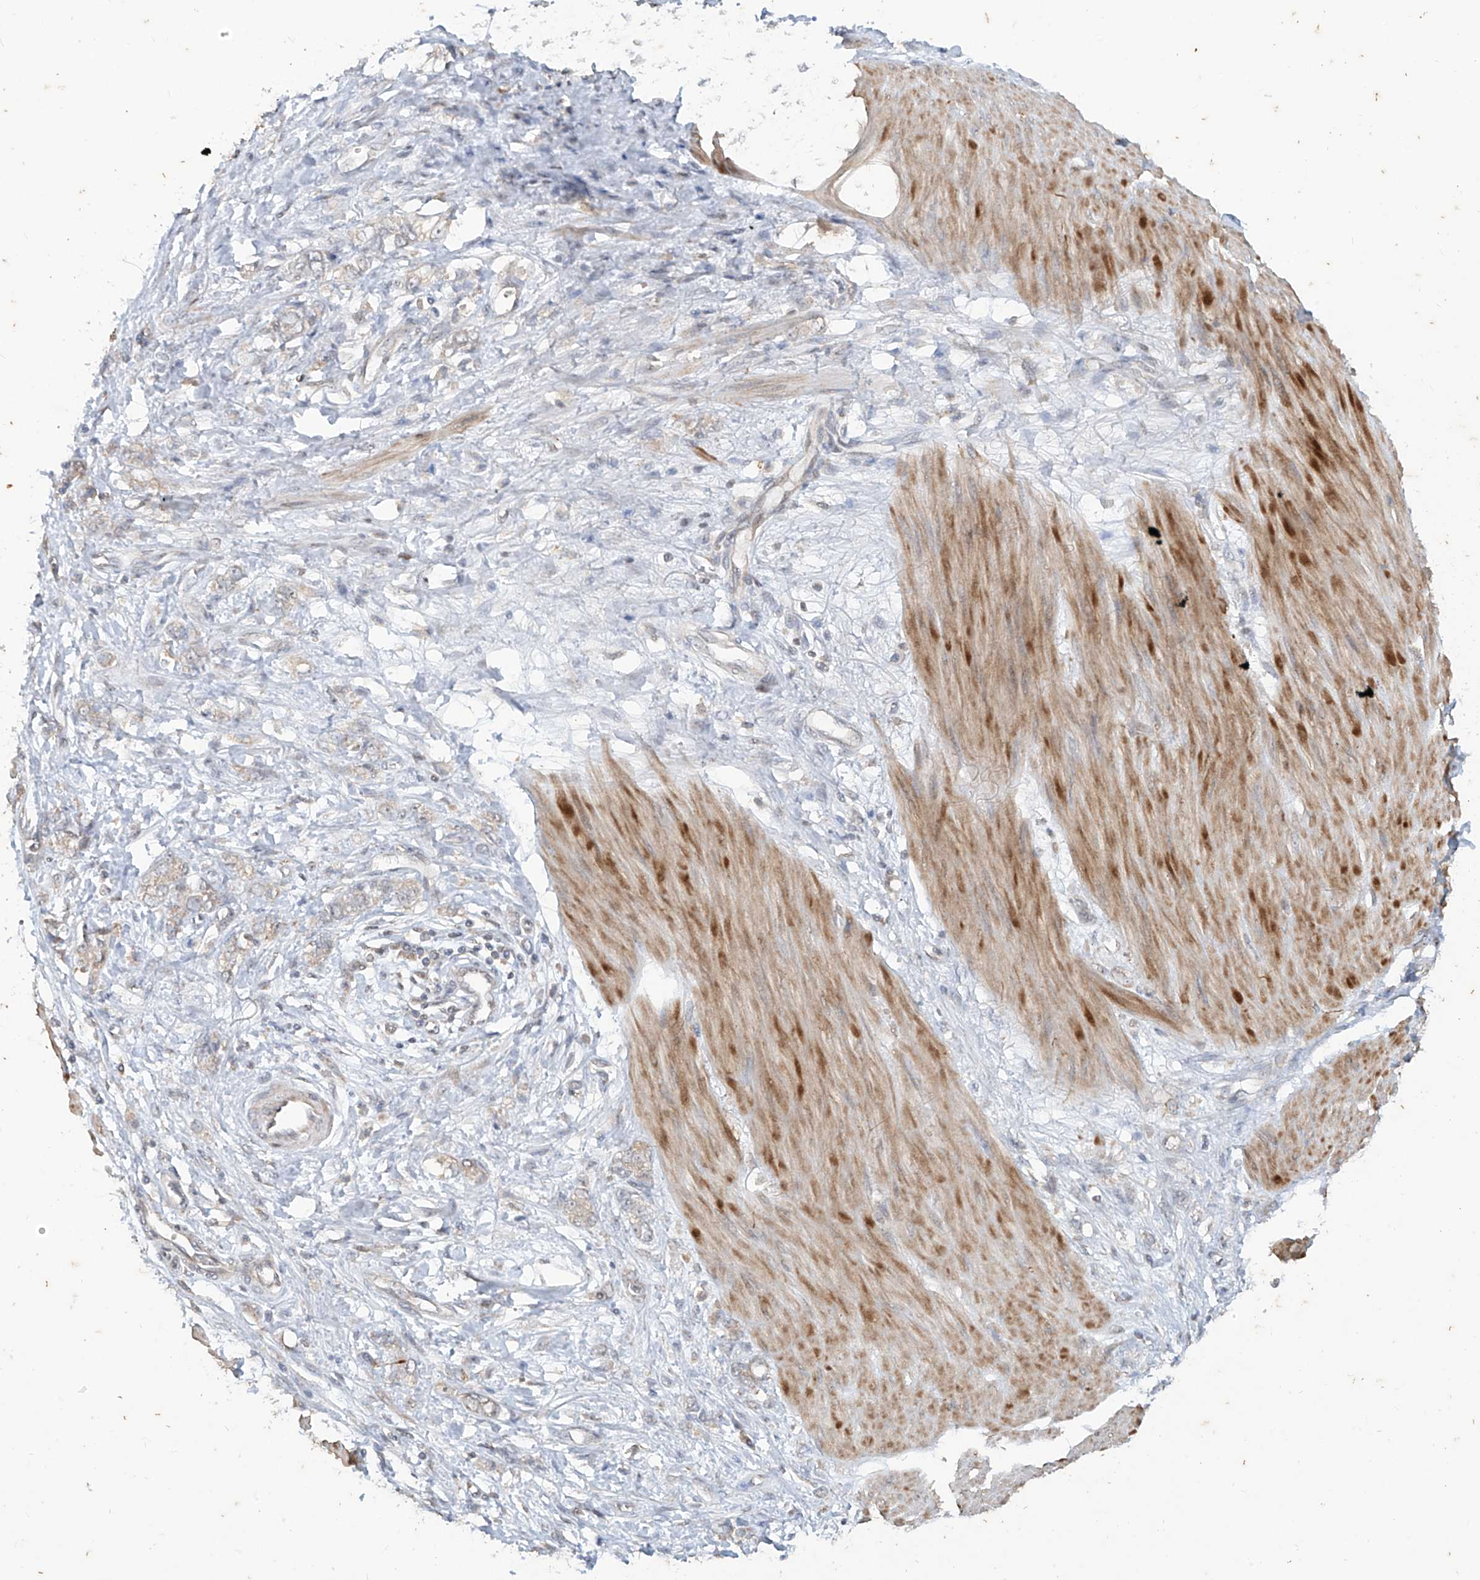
{"staining": {"intensity": "weak", "quantity": "<25%", "location": "cytoplasmic/membranous"}, "tissue": "stomach cancer", "cell_type": "Tumor cells", "image_type": "cancer", "snomed": [{"axis": "morphology", "description": "Adenocarcinoma, NOS"}, {"axis": "topography", "description": "Stomach"}], "caption": "A histopathology image of stomach cancer (adenocarcinoma) stained for a protein demonstrates no brown staining in tumor cells.", "gene": "MTUS2", "patient": {"sex": "female", "age": 76}}